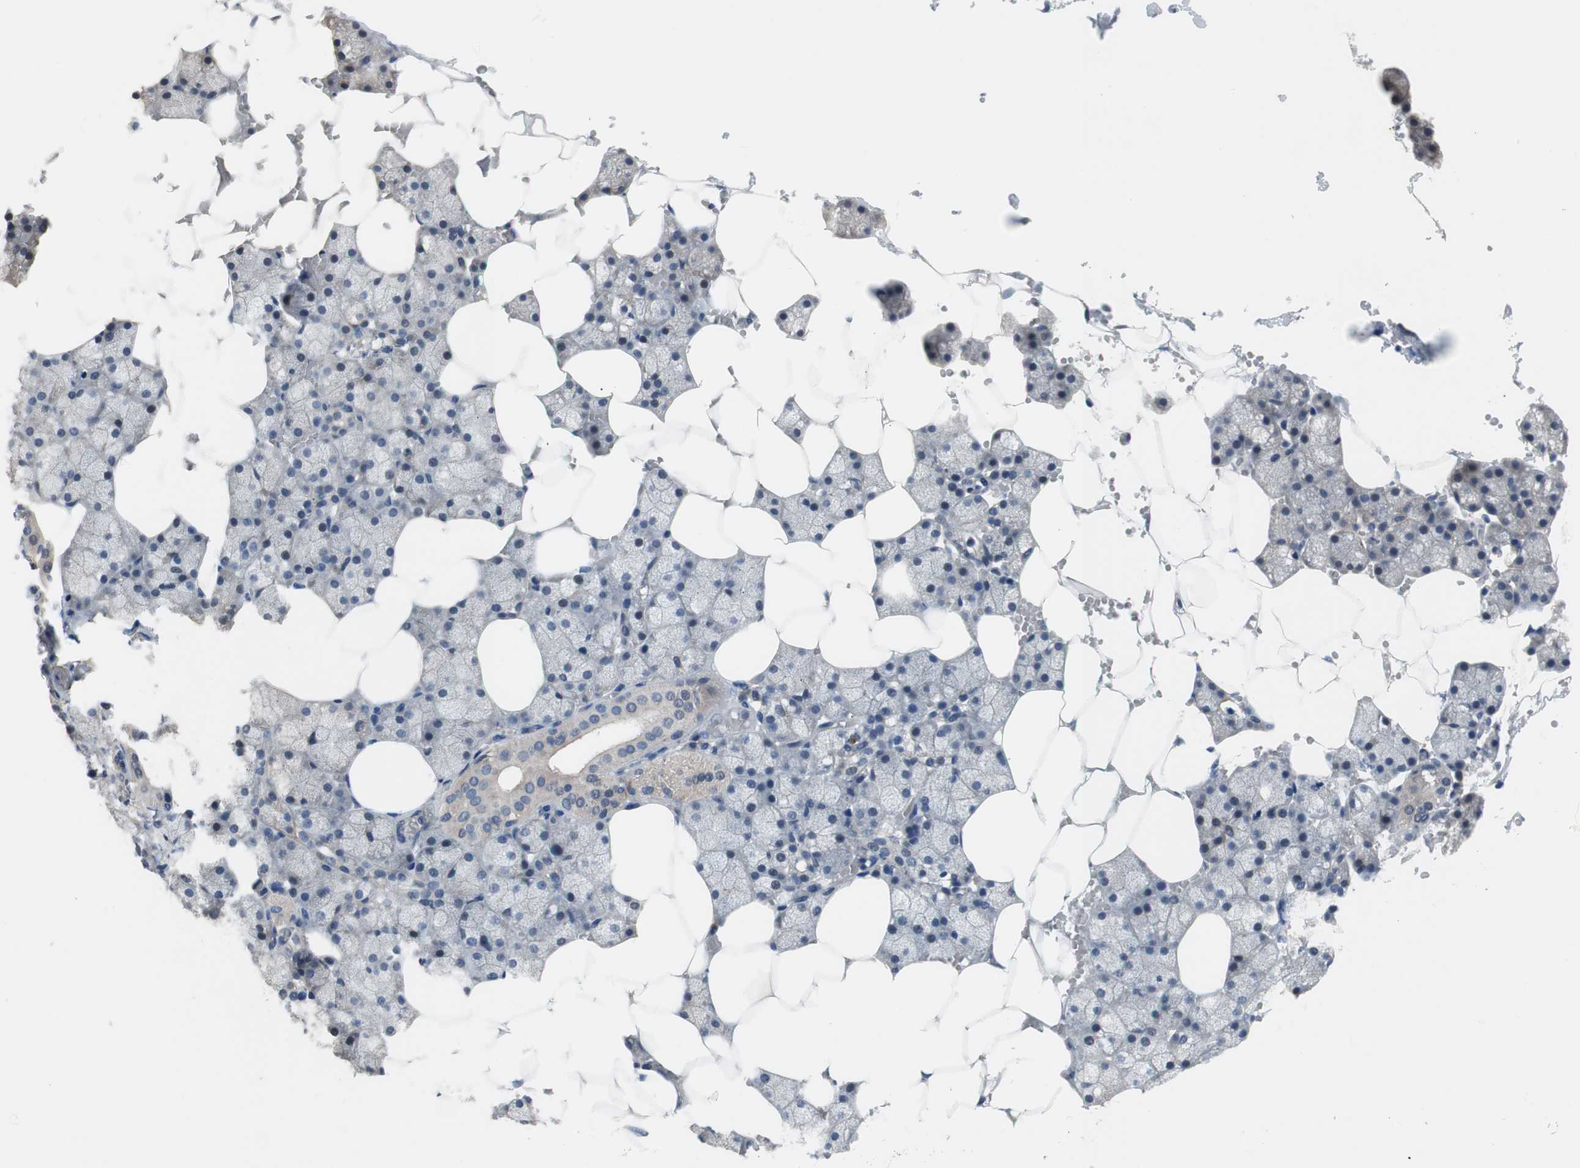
{"staining": {"intensity": "weak", "quantity": ">75%", "location": "cytoplasmic/membranous"}, "tissue": "salivary gland", "cell_type": "Glandular cells", "image_type": "normal", "snomed": [{"axis": "morphology", "description": "Normal tissue, NOS"}, {"axis": "topography", "description": "Salivary gland"}], "caption": "IHC histopathology image of unremarkable salivary gland: salivary gland stained using immunohistochemistry (IHC) displays low levels of weak protein expression localized specifically in the cytoplasmic/membranous of glandular cells, appearing as a cytoplasmic/membranous brown color.", "gene": "TACR3", "patient": {"sex": "male", "age": 62}}